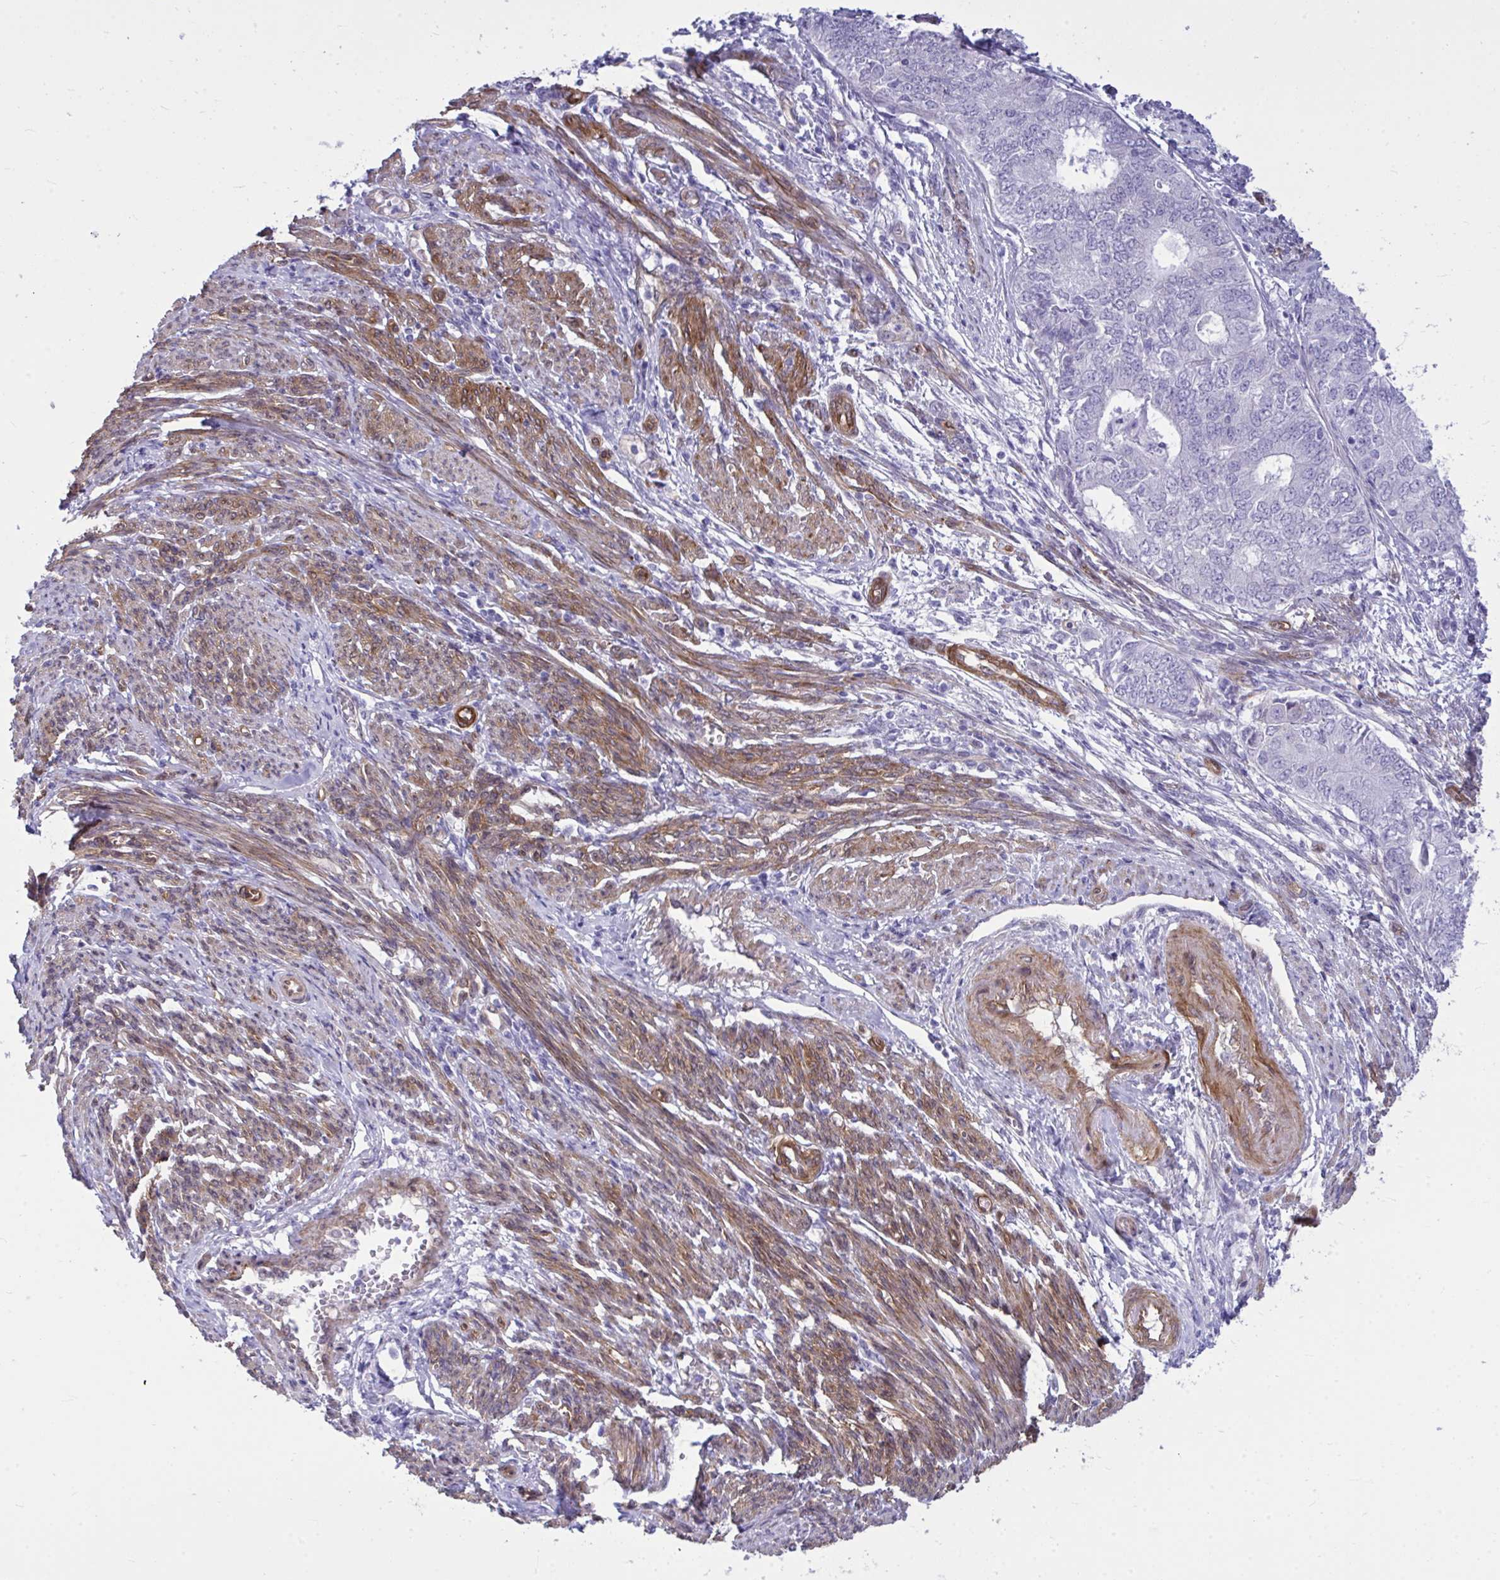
{"staining": {"intensity": "negative", "quantity": "none", "location": "none"}, "tissue": "endometrial cancer", "cell_type": "Tumor cells", "image_type": "cancer", "snomed": [{"axis": "morphology", "description": "Adenocarcinoma, NOS"}, {"axis": "topography", "description": "Endometrium"}], "caption": "The photomicrograph exhibits no significant staining in tumor cells of endometrial adenocarcinoma.", "gene": "LIMS2", "patient": {"sex": "female", "age": 62}}